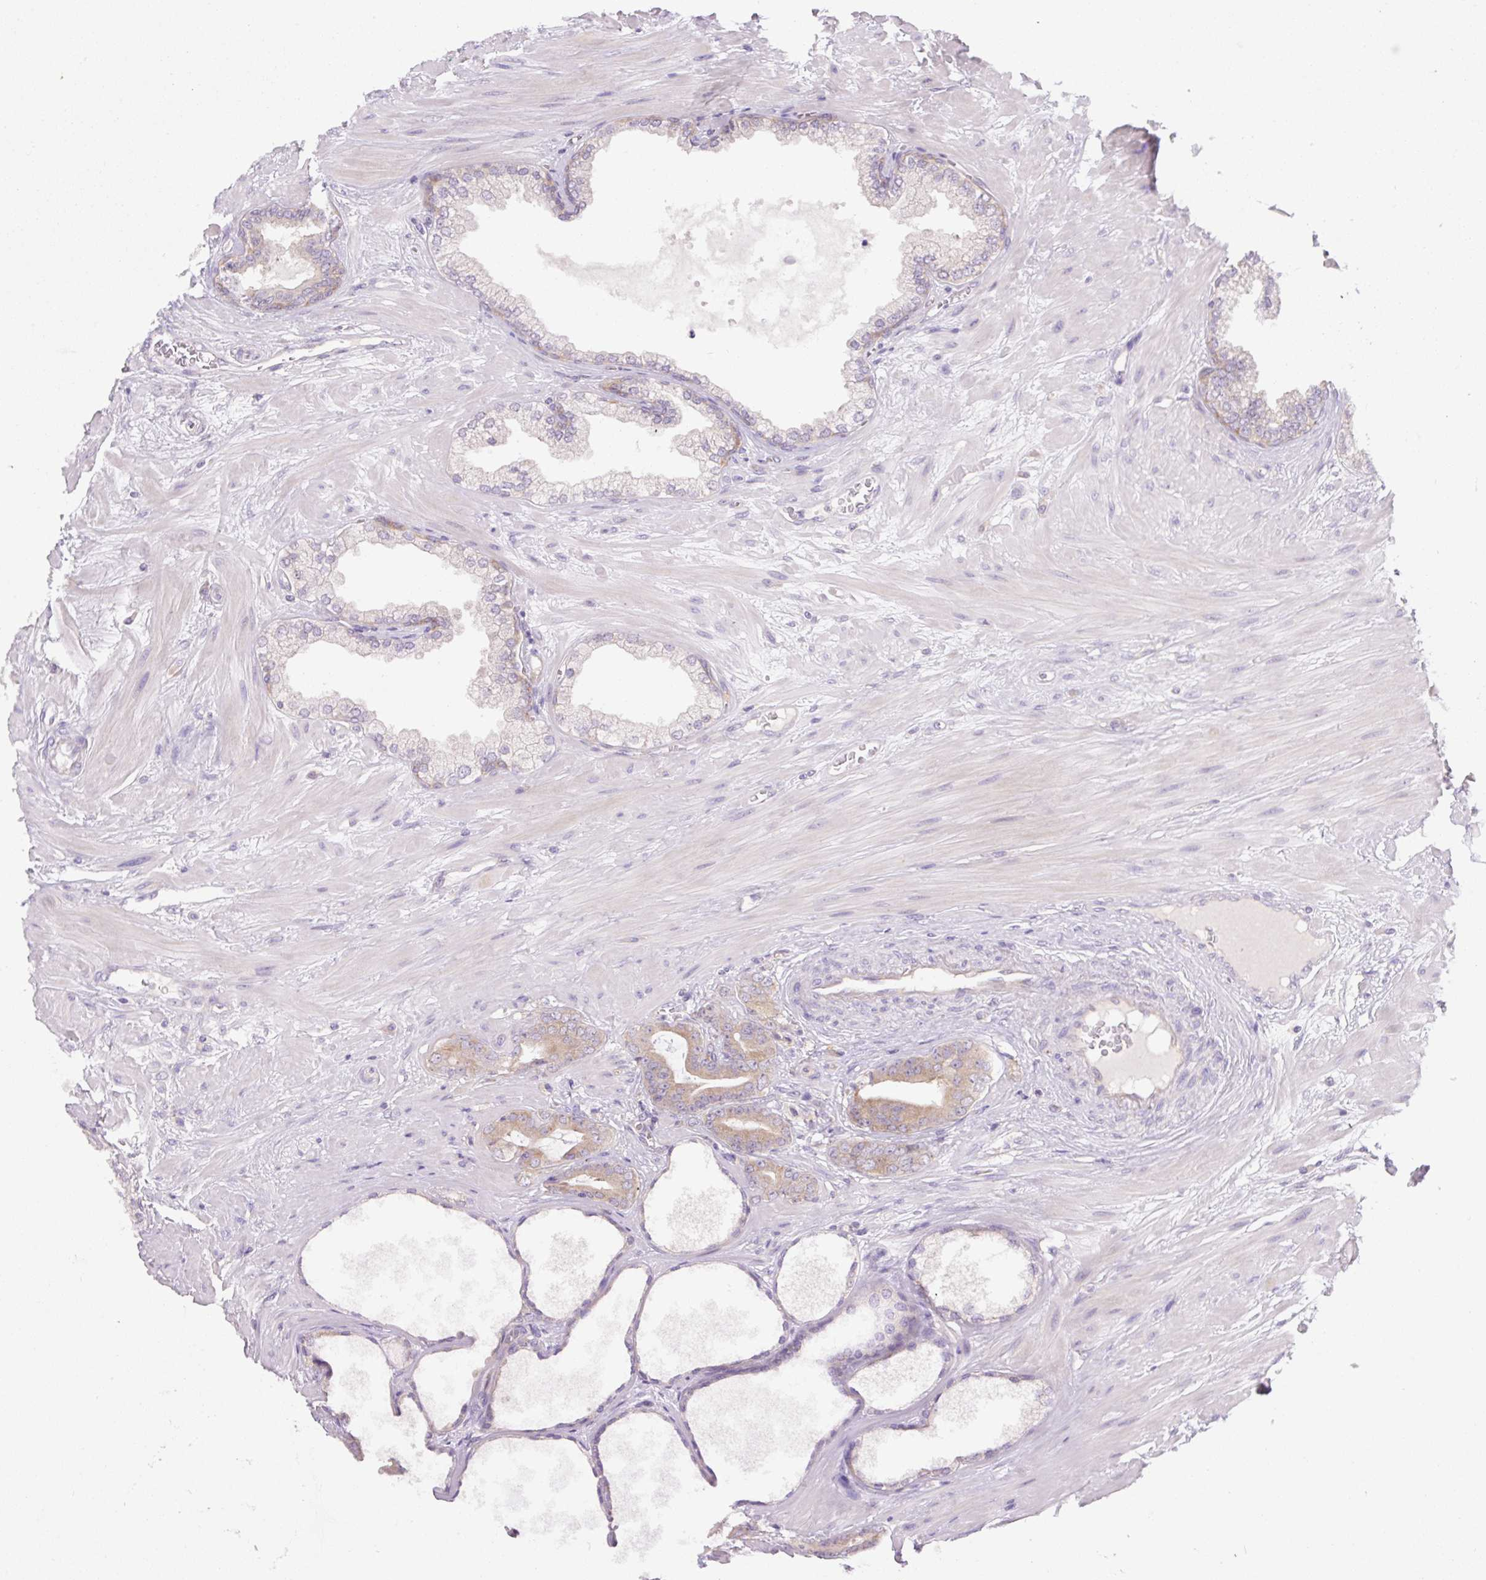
{"staining": {"intensity": "weak", "quantity": ">75%", "location": "cytoplasmic/membranous"}, "tissue": "prostate cancer", "cell_type": "Tumor cells", "image_type": "cancer", "snomed": [{"axis": "morphology", "description": "Adenocarcinoma, Low grade"}, {"axis": "topography", "description": "Prostate"}], "caption": "Weak cytoplasmic/membranous positivity is appreciated in about >75% of tumor cells in prostate cancer. The staining was performed using DAB, with brown indicating positive protein expression. Nuclei are stained blue with hematoxylin.", "gene": "MINK1", "patient": {"sex": "male", "age": 61}}